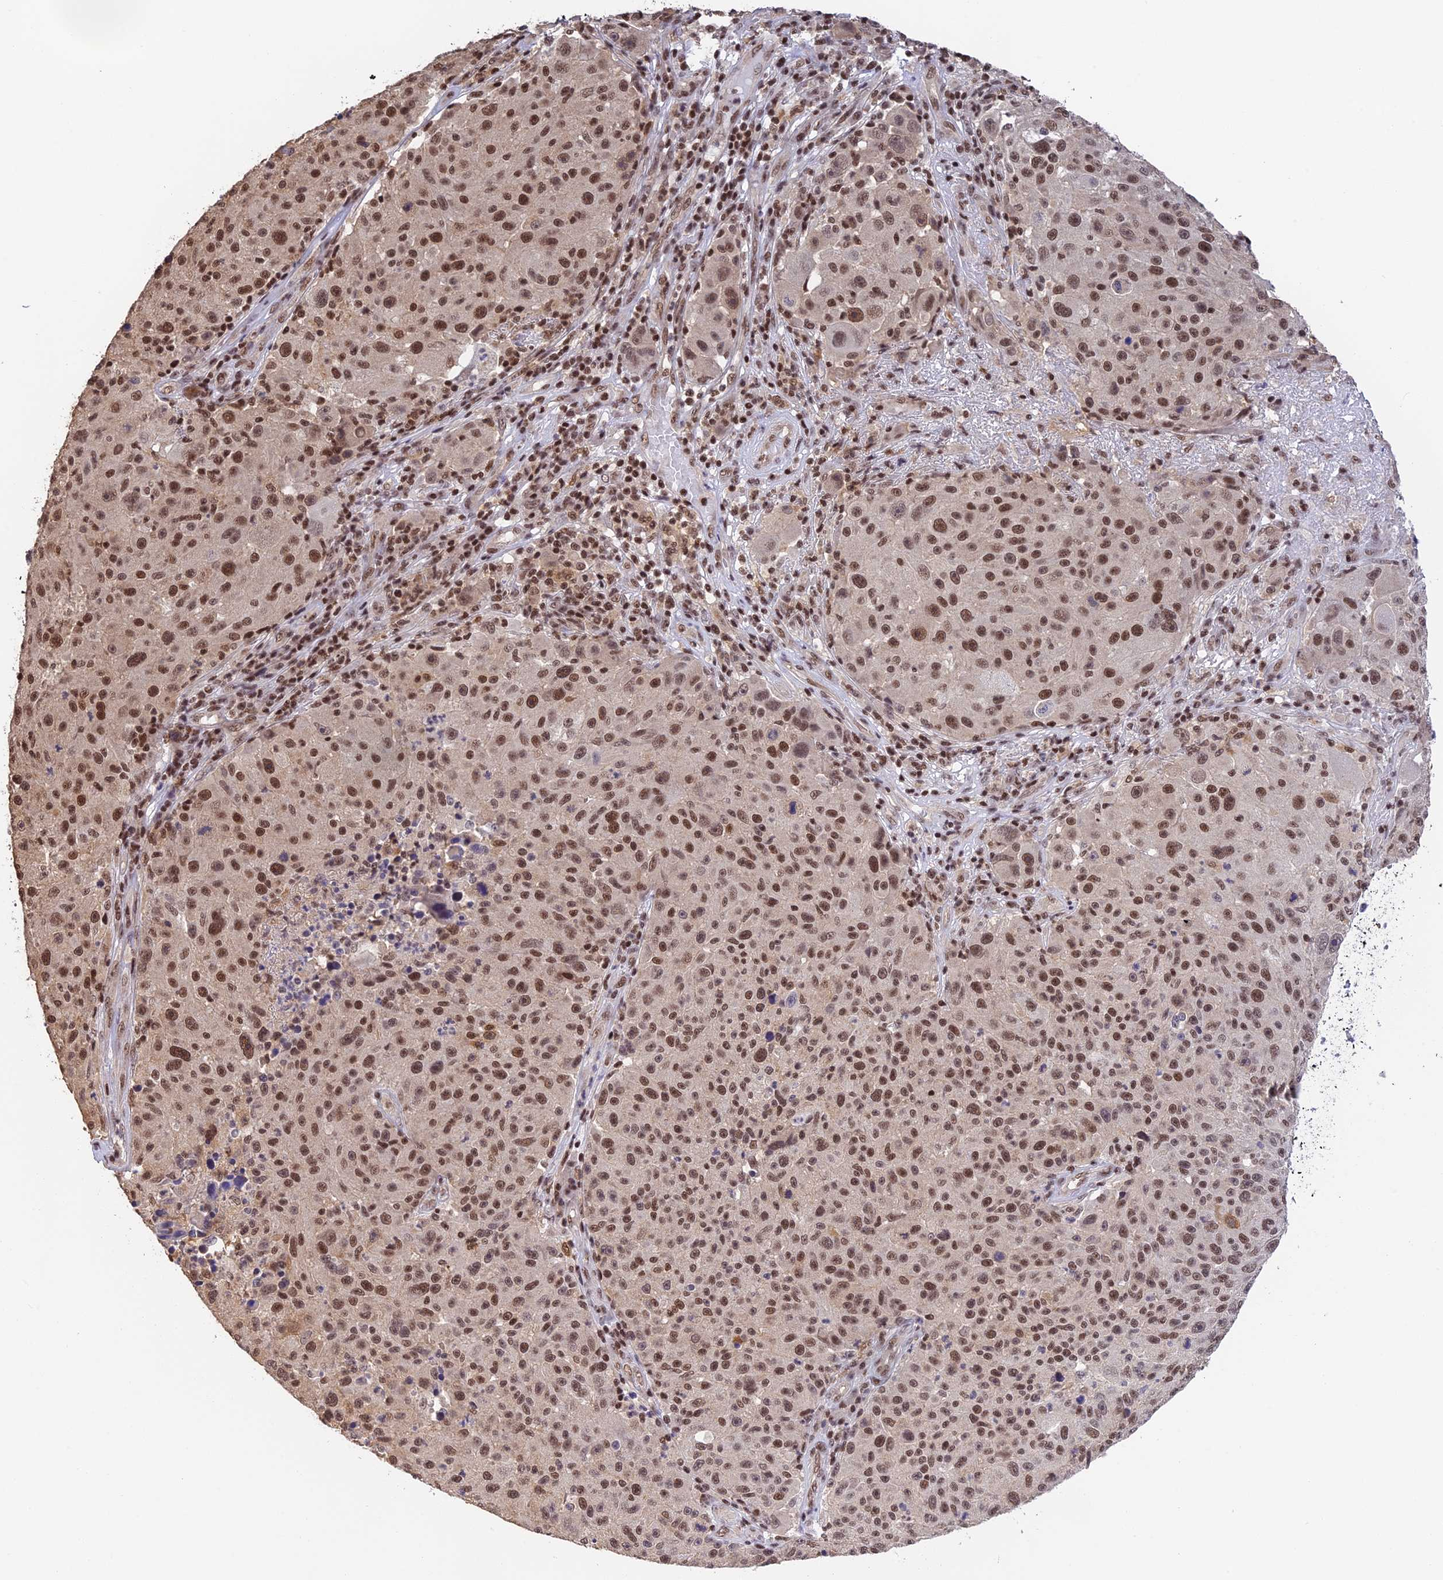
{"staining": {"intensity": "moderate", "quantity": ">75%", "location": "nuclear"}, "tissue": "melanoma", "cell_type": "Tumor cells", "image_type": "cancer", "snomed": [{"axis": "morphology", "description": "Malignant melanoma, NOS"}, {"axis": "topography", "description": "Skin"}], "caption": "Human malignant melanoma stained for a protein (brown) reveals moderate nuclear positive positivity in about >75% of tumor cells.", "gene": "THAP11", "patient": {"sex": "male", "age": 53}}